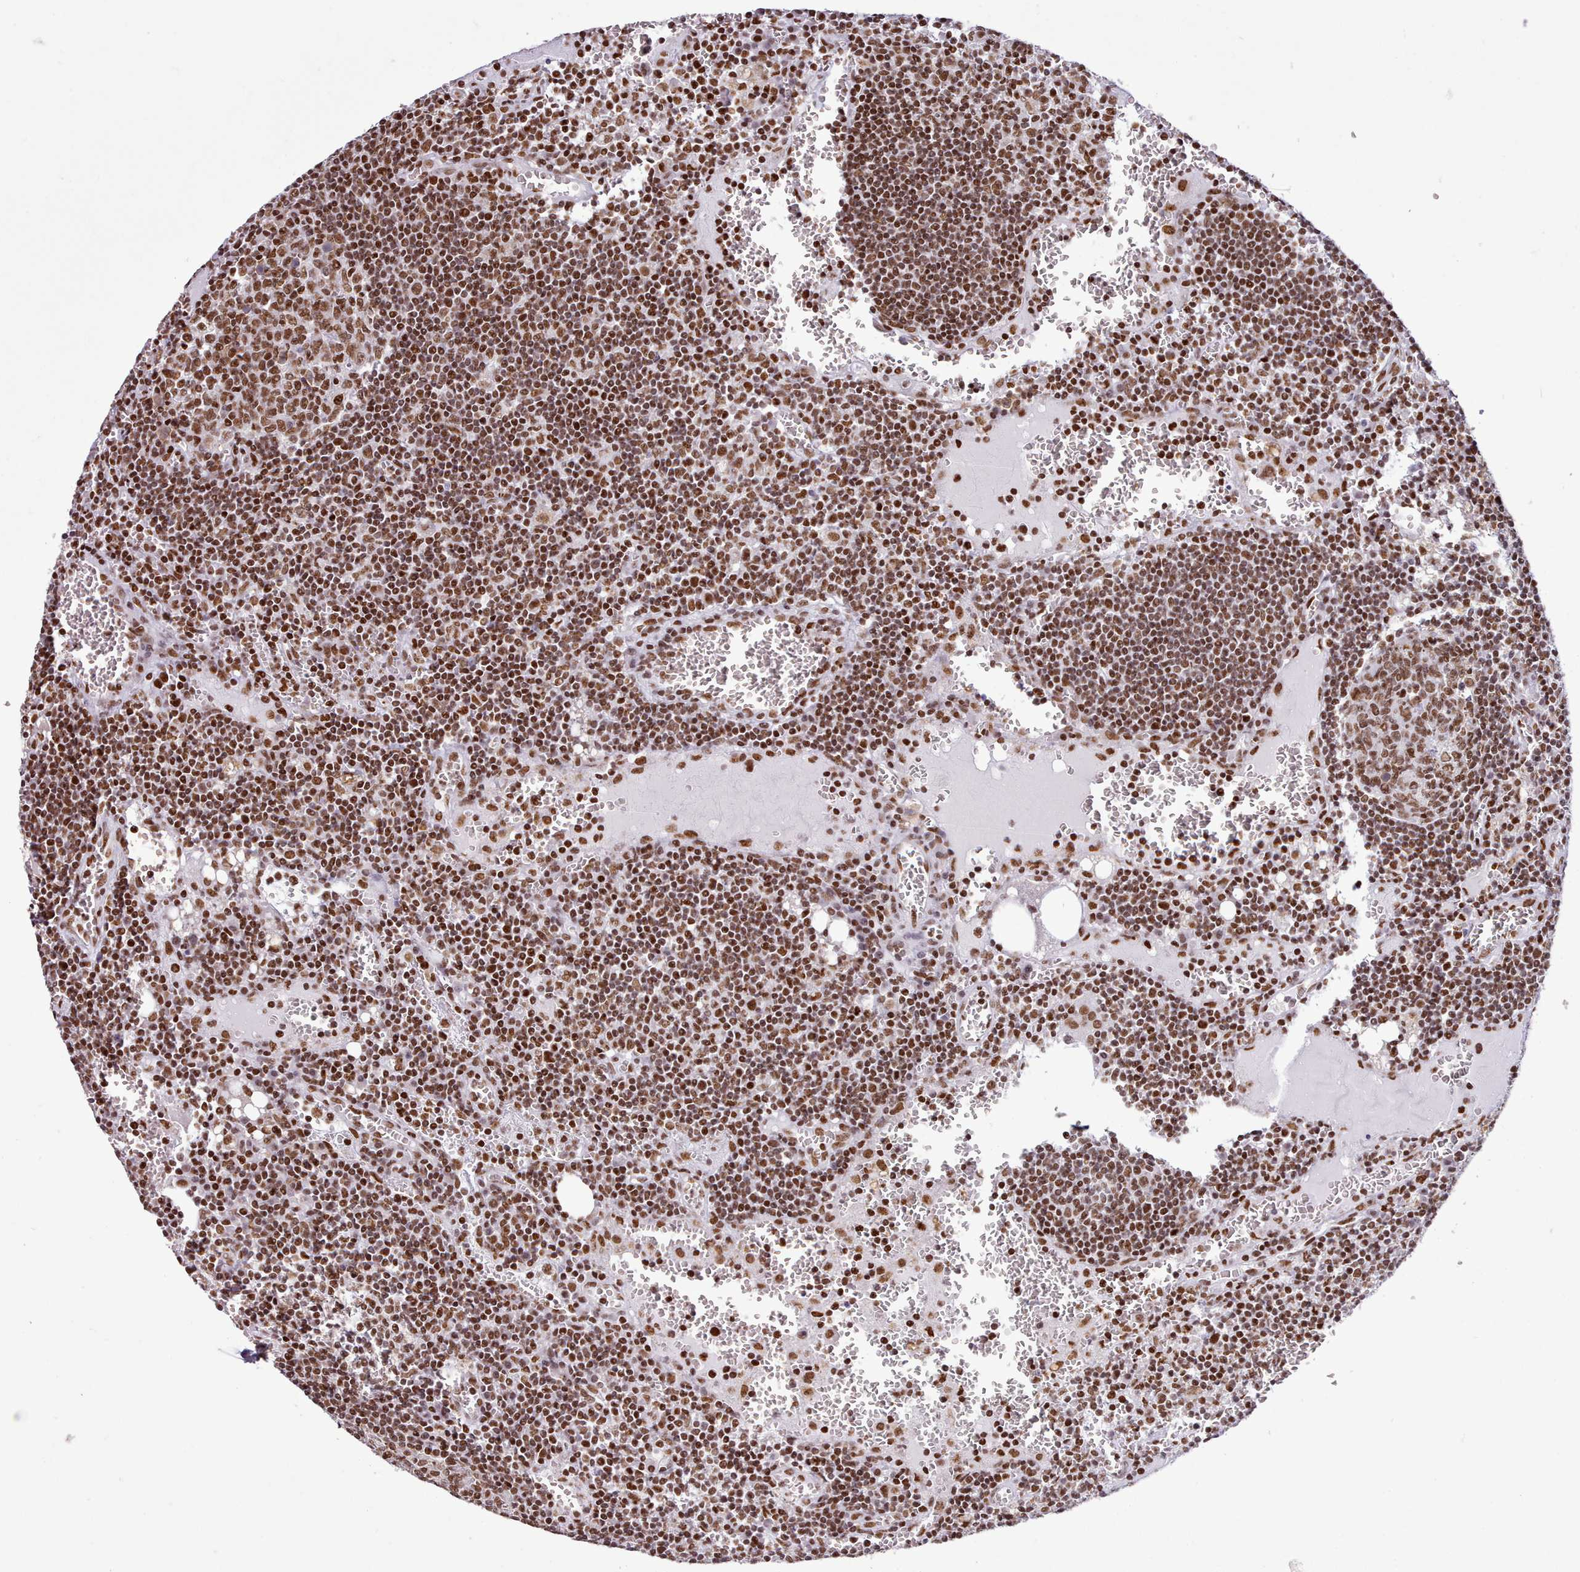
{"staining": {"intensity": "moderate", "quantity": ">75%", "location": "nuclear"}, "tissue": "lymph node", "cell_type": "Germinal center cells", "image_type": "normal", "snomed": [{"axis": "morphology", "description": "Normal tissue, NOS"}, {"axis": "topography", "description": "Lymph node"}], "caption": "Moderate nuclear protein staining is identified in approximately >75% of germinal center cells in lymph node. Immunohistochemistry (ihc) stains the protein in brown and the nuclei are stained blue.", "gene": "TAF15", "patient": {"sex": "female", "age": 73}}